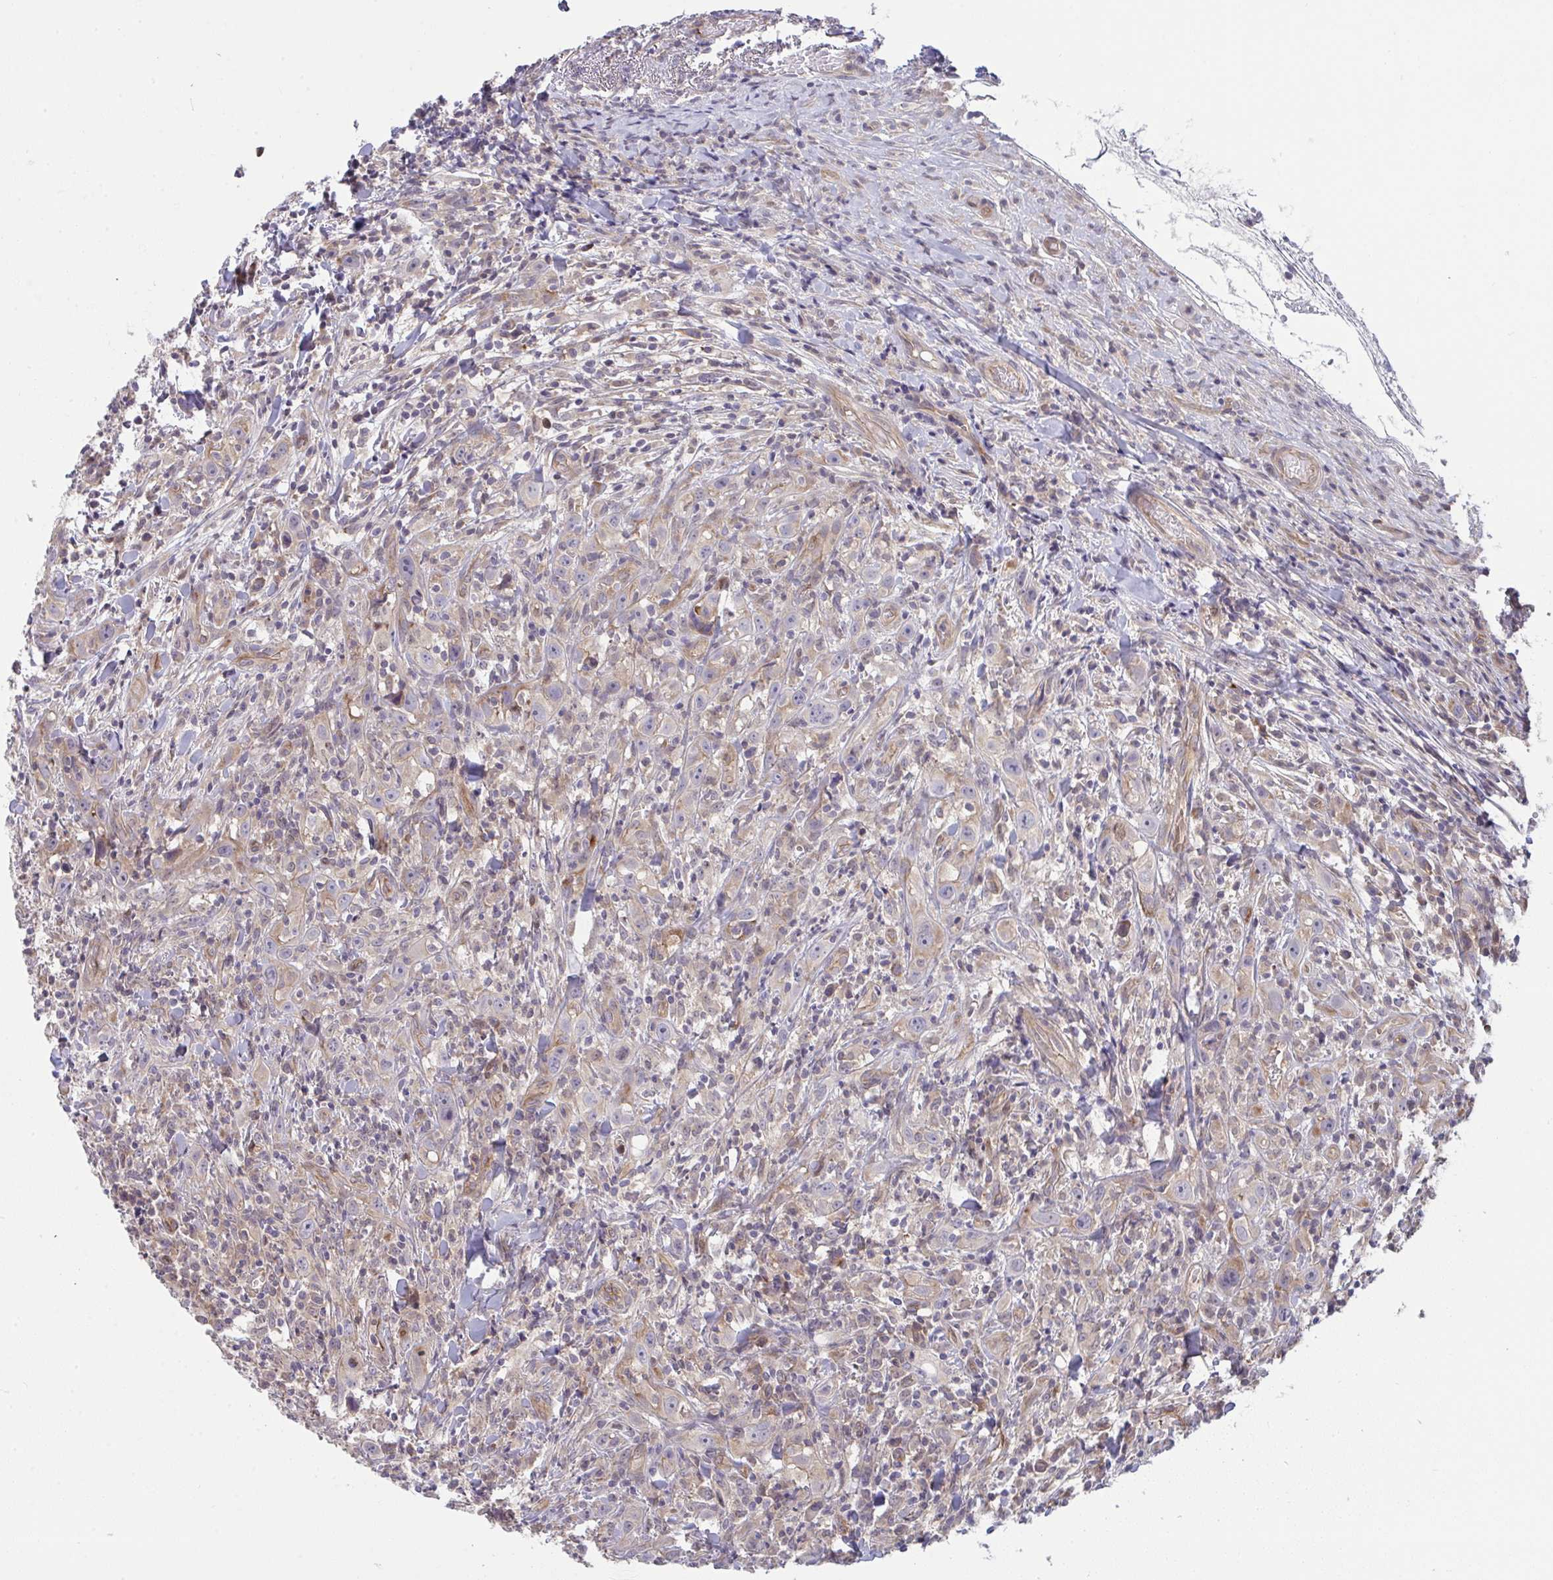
{"staining": {"intensity": "weak", "quantity": "<25%", "location": "cytoplasmic/membranous"}, "tissue": "head and neck cancer", "cell_type": "Tumor cells", "image_type": "cancer", "snomed": [{"axis": "morphology", "description": "Squamous cell carcinoma, NOS"}, {"axis": "topography", "description": "Head-Neck"}], "caption": "A histopathology image of human head and neck cancer is negative for staining in tumor cells.", "gene": "CASP9", "patient": {"sex": "female", "age": 95}}